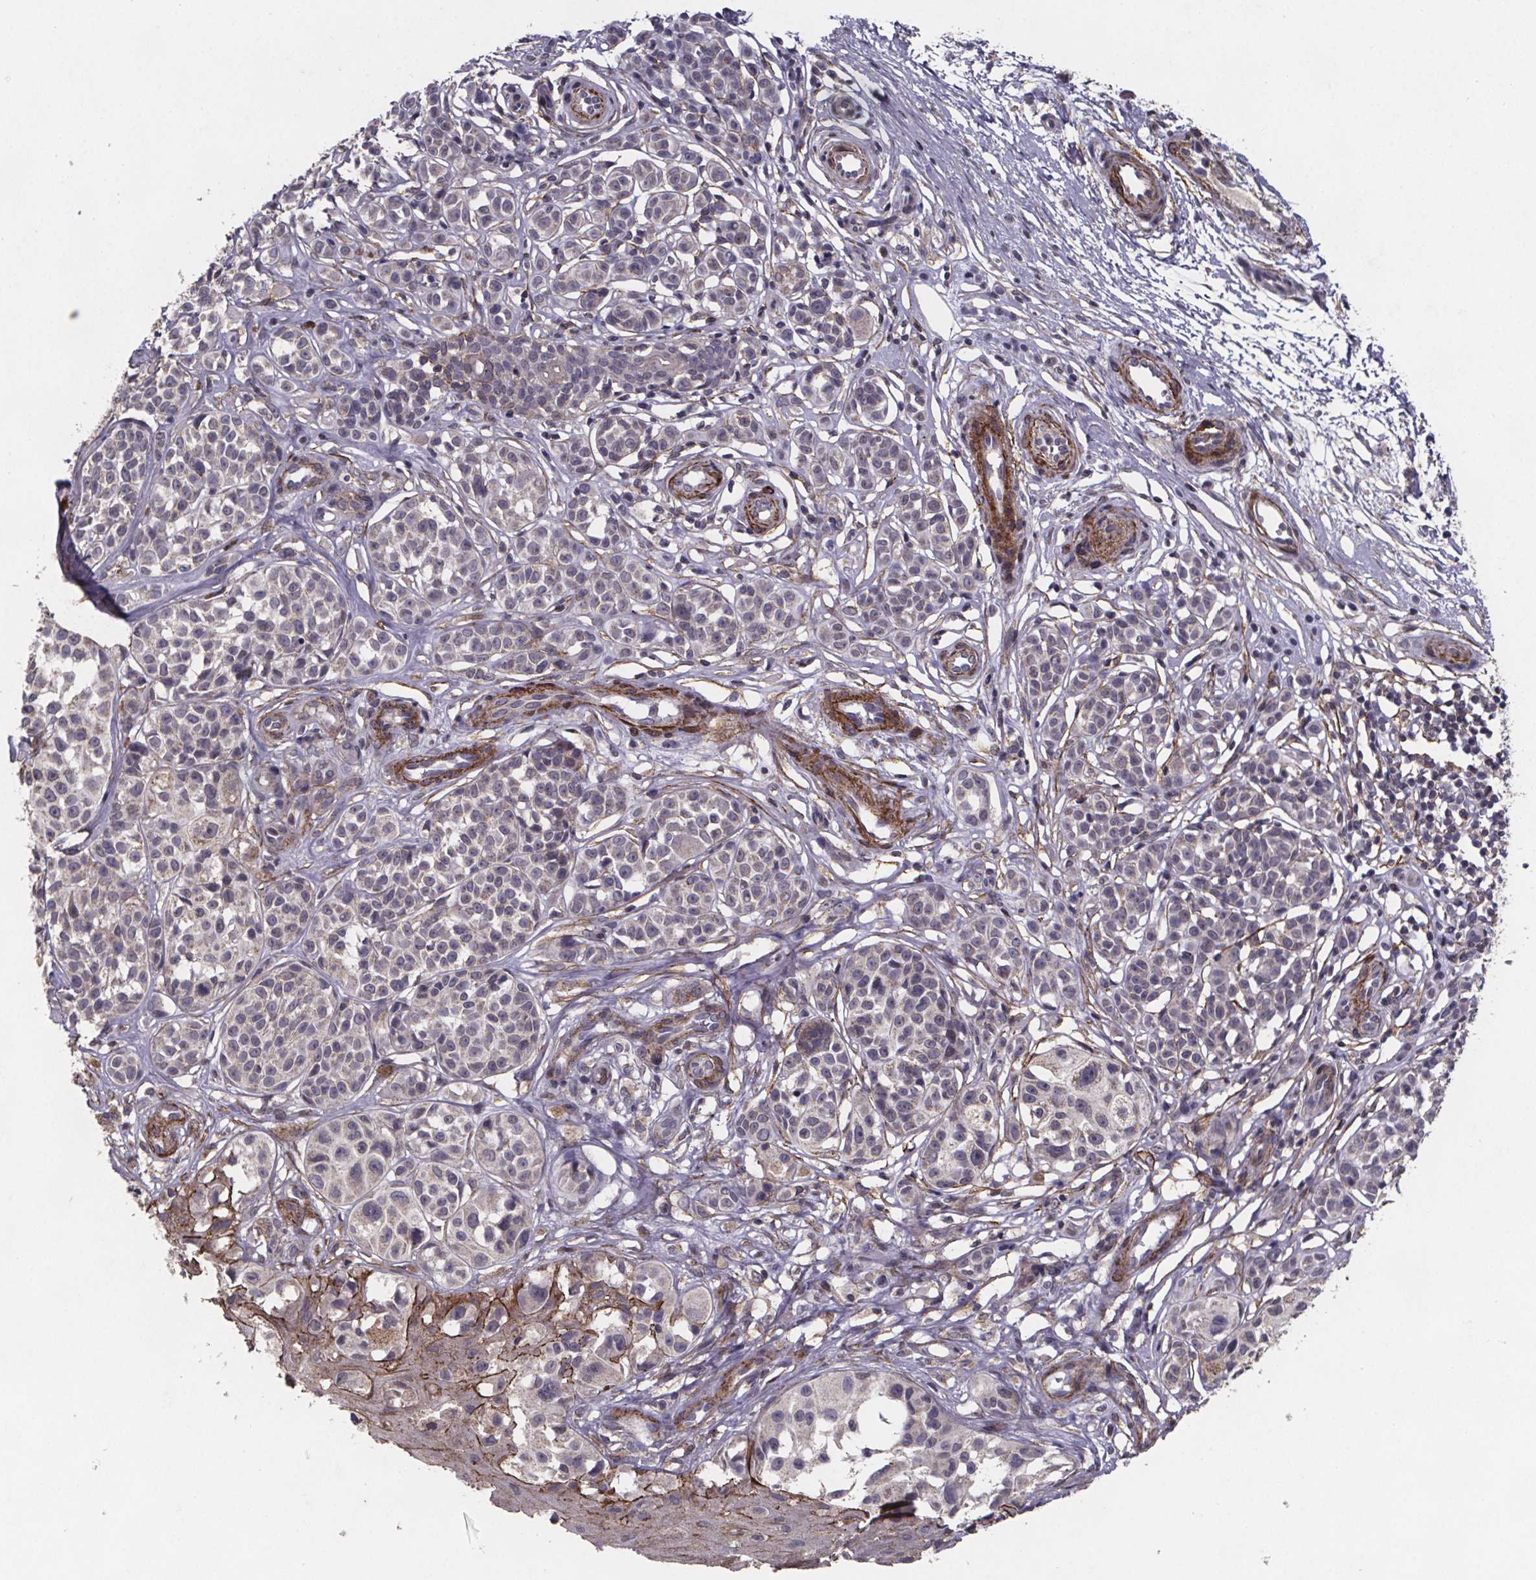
{"staining": {"intensity": "negative", "quantity": "none", "location": "none"}, "tissue": "melanoma", "cell_type": "Tumor cells", "image_type": "cancer", "snomed": [{"axis": "morphology", "description": "Malignant melanoma, NOS"}, {"axis": "topography", "description": "Skin"}], "caption": "Immunohistochemistry (IHC) of human malignant melanoma demonstrates no staining in tumor cells.", "gene": "PALLD", "patient": {"sex": "female", "age": 90}}